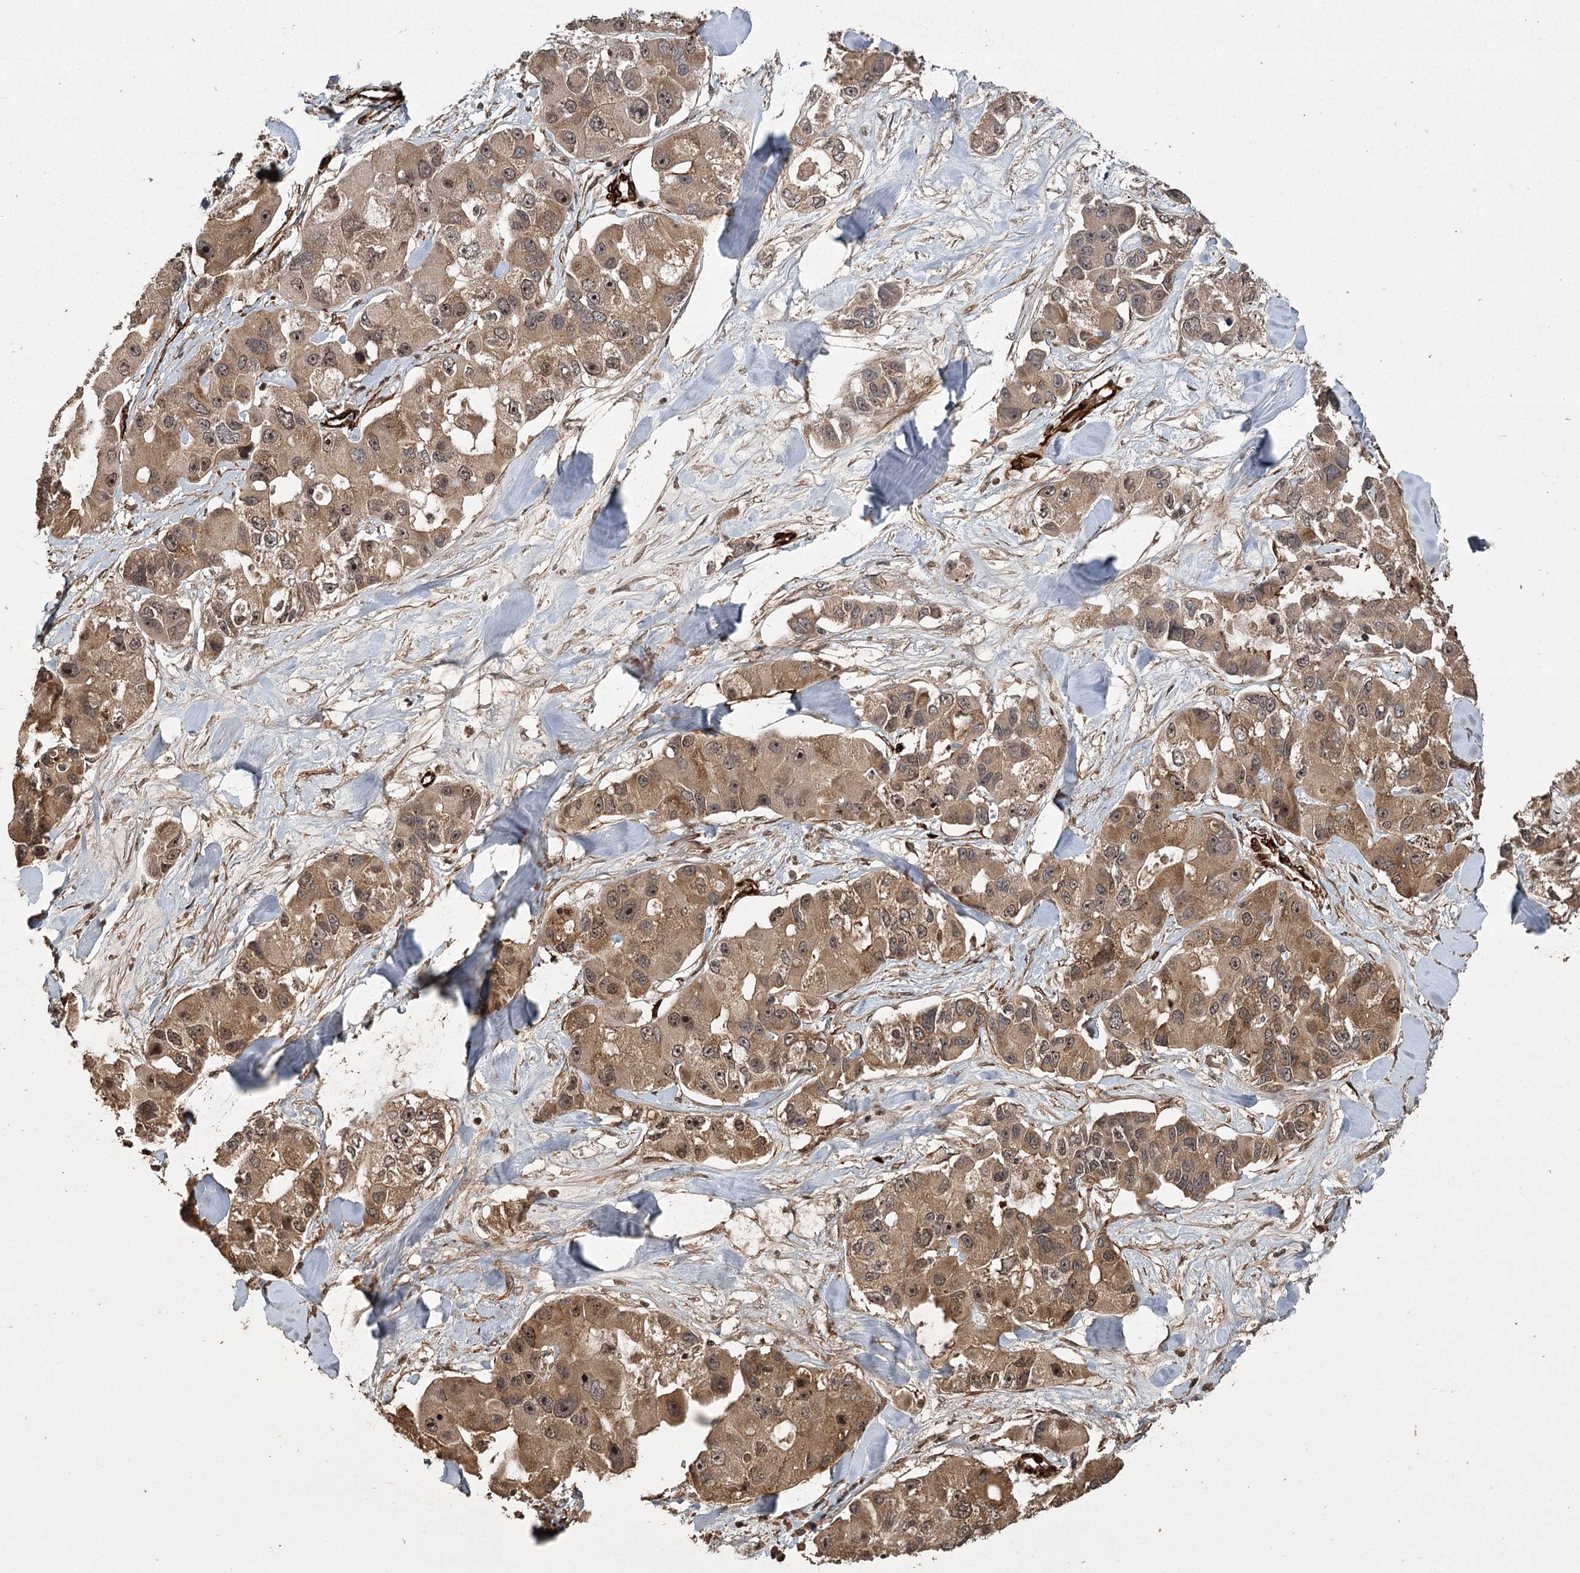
{"staining": {"intensity": "moderate", "quantity": ">75%", "location": "cytoplasmic/membranous,nuclear"}, "tissue": "lung cancer", "cell_type": "Tumor cells", "image_type": "cancer", "snomed": [{"axis": "morphology", "description": "Adenocarcinoma, NOS"}, {"axis": "topography", "description": "Lung"}], "caption": "Lung cancer (adenocarcinoma) stained for a protein displays moderate cytoplasmic/membranous and nuclear positivity in tumor cells. (DAB (3,3'-diaminobenzidine) IHC, brown staining for protein, blue staining for nuclei).", "gene": "RPAP3", "patient": {"sex": "female", "age": 54}}